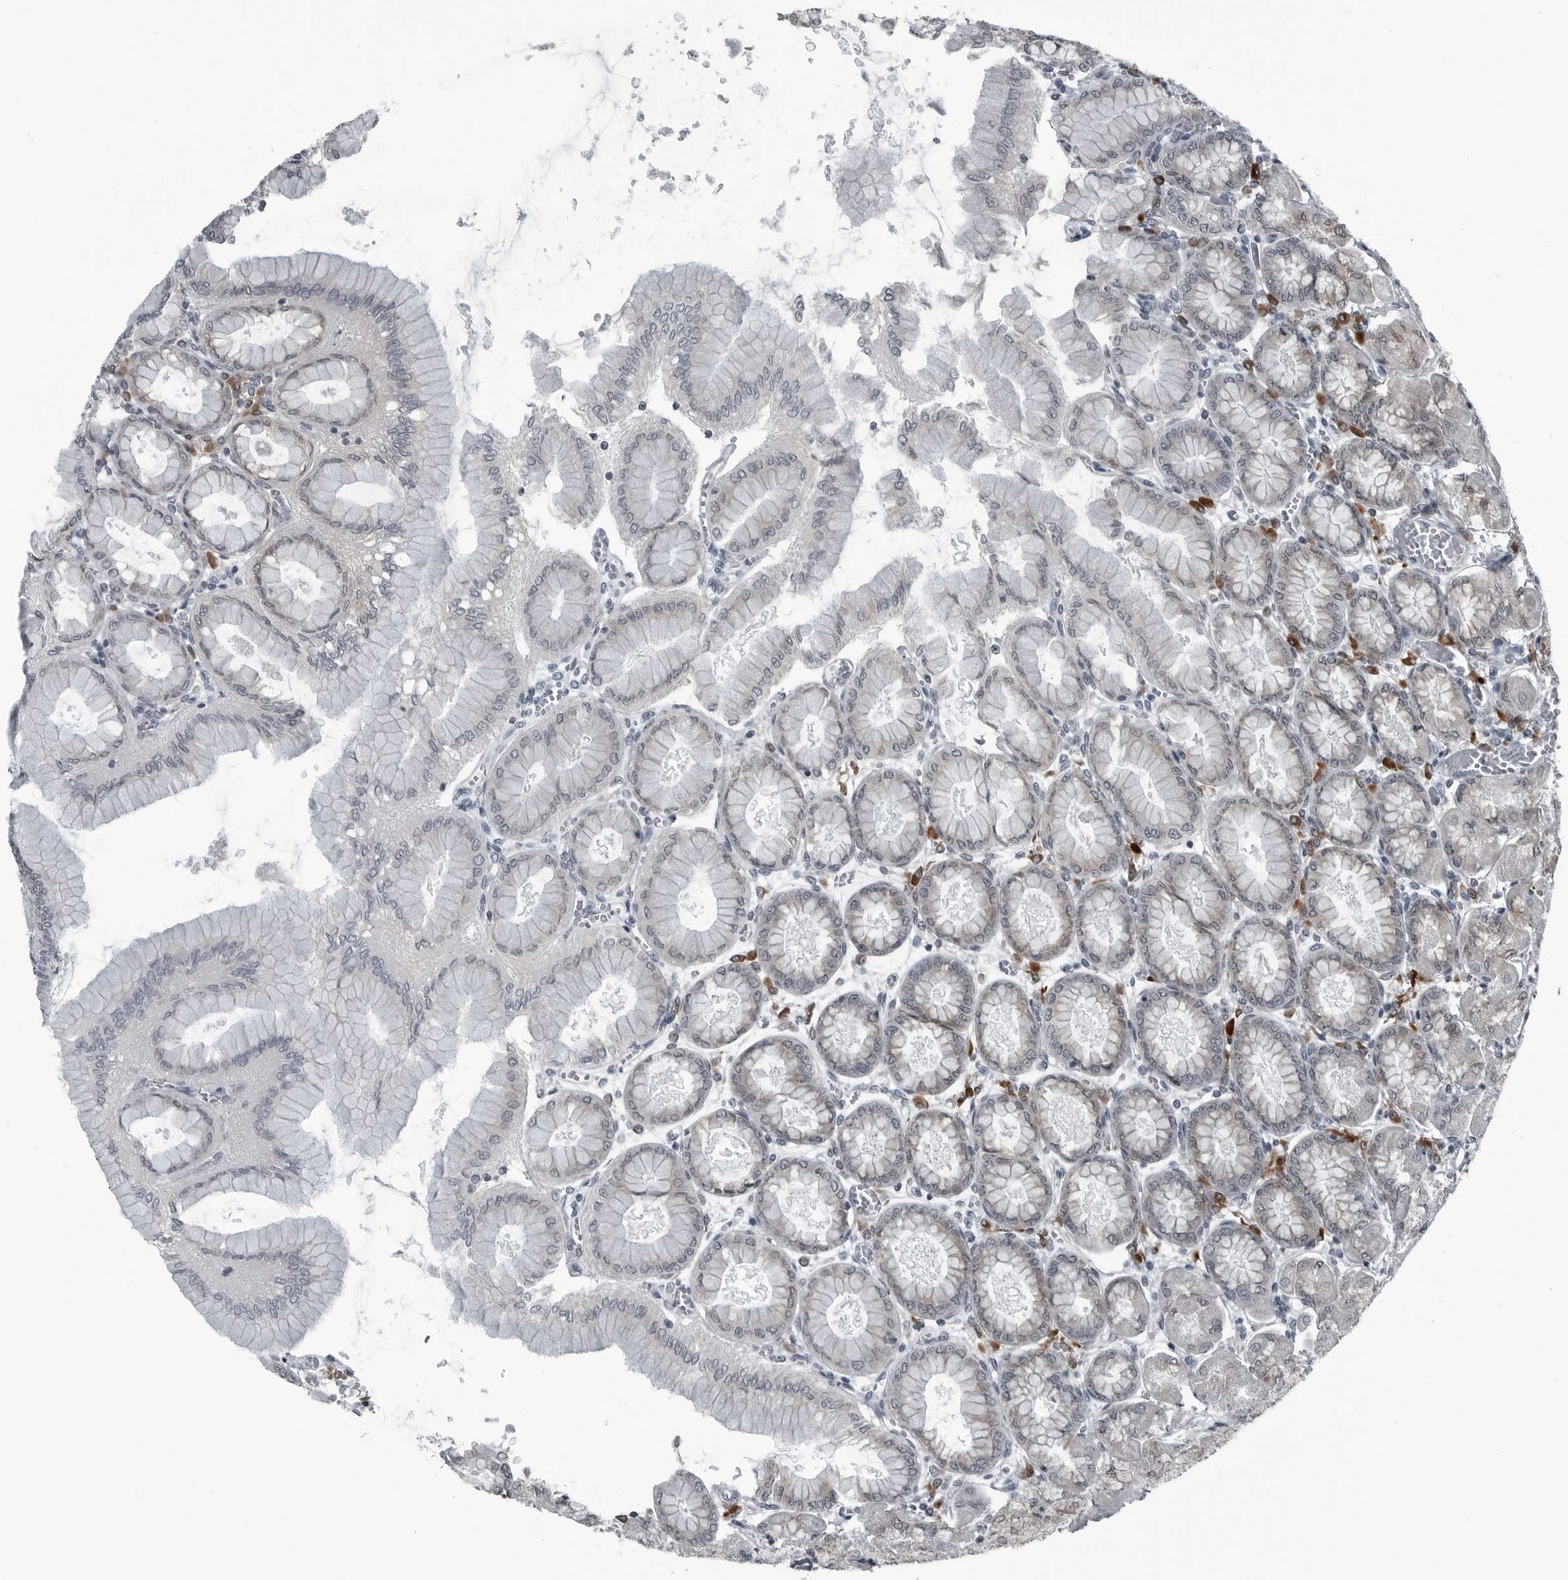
{"staining": {"intensity": "moderate", "quantity": "25%-75%", "location": "cytoplasmic/membranous"}, "tissue": "stomach", "cell_type": "Glandular cells", "image_type": "normal", "snomed": [{"axis": "morphology", "description": "Normal tissue, NOS"}, {"axis": "topography", "description": "Stomach, upper"}], "caption": "Unremarkable stomach displays moderate cytoplasmic/membranous staining in approximately 25%-75% of glandular cells (DAB IHC, brown staining for protein, blue staining for nuclei)..", "gene": "DNAAF11", "patient": {"sex": "female", "age": 56}}